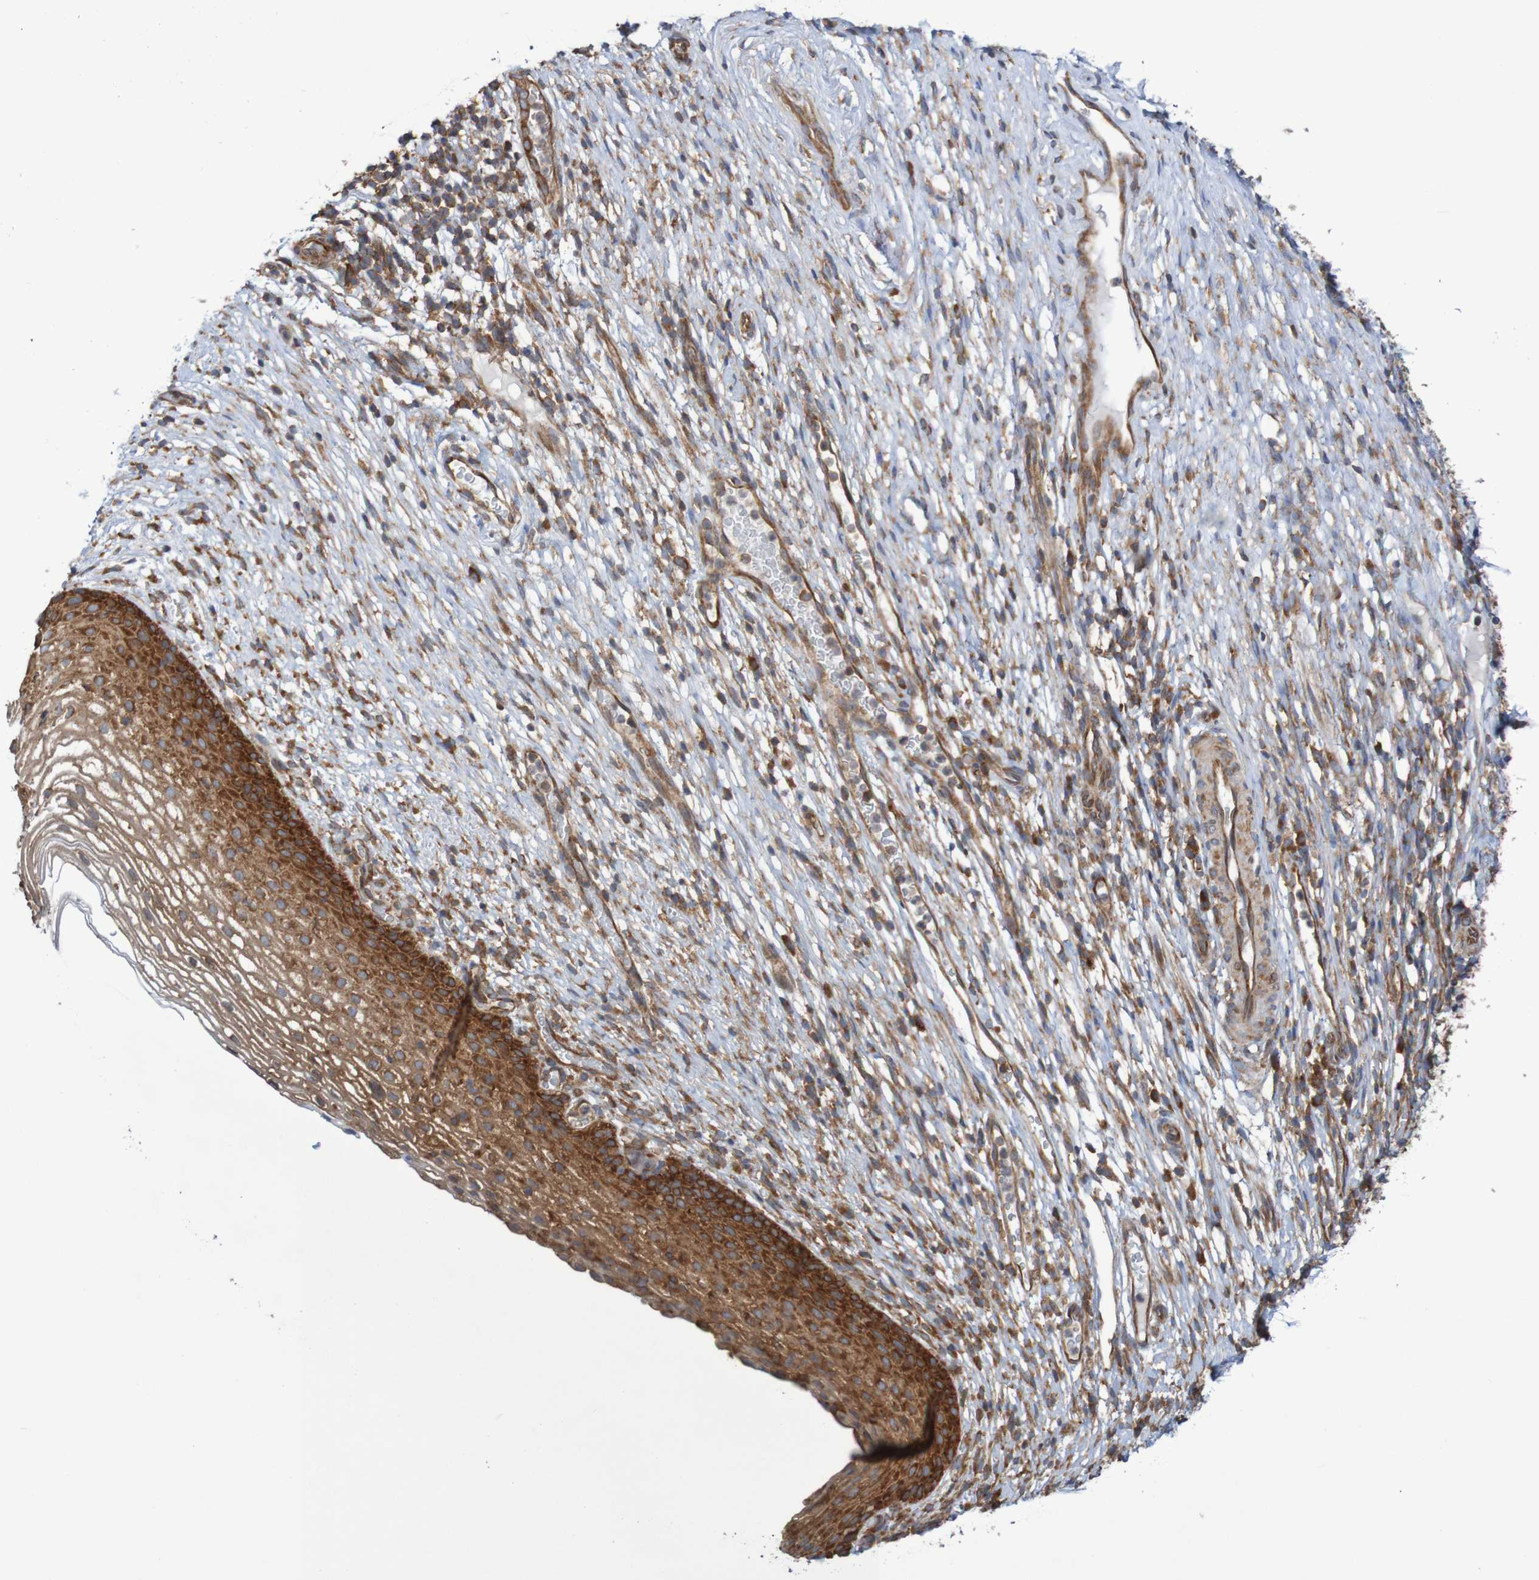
{"staining": {"intensity": "strong", "quantity": ">75%", "location": "cytoplasmic/membranous"}, "tissue": "cervical cancer", "cell_type": "Tumor cells", "image_type": "cancer", "snomed": [{"axis": "morphology", "description": "Squamous cell carcinoma, NOS"}, {"axis": "topography", "description": "Cervix"}], "caption": "This micrograph demonstrates cervical cancer (squamous cell carcinoma) stained with IHC to label a protein in brown. The cytoplasmic/membranous of tumor cells show strong positivity for the protein. Nuclei are counter-stained blue.", "gene": "LRRC47", "patient": {"sex": "female", "age": 51}}